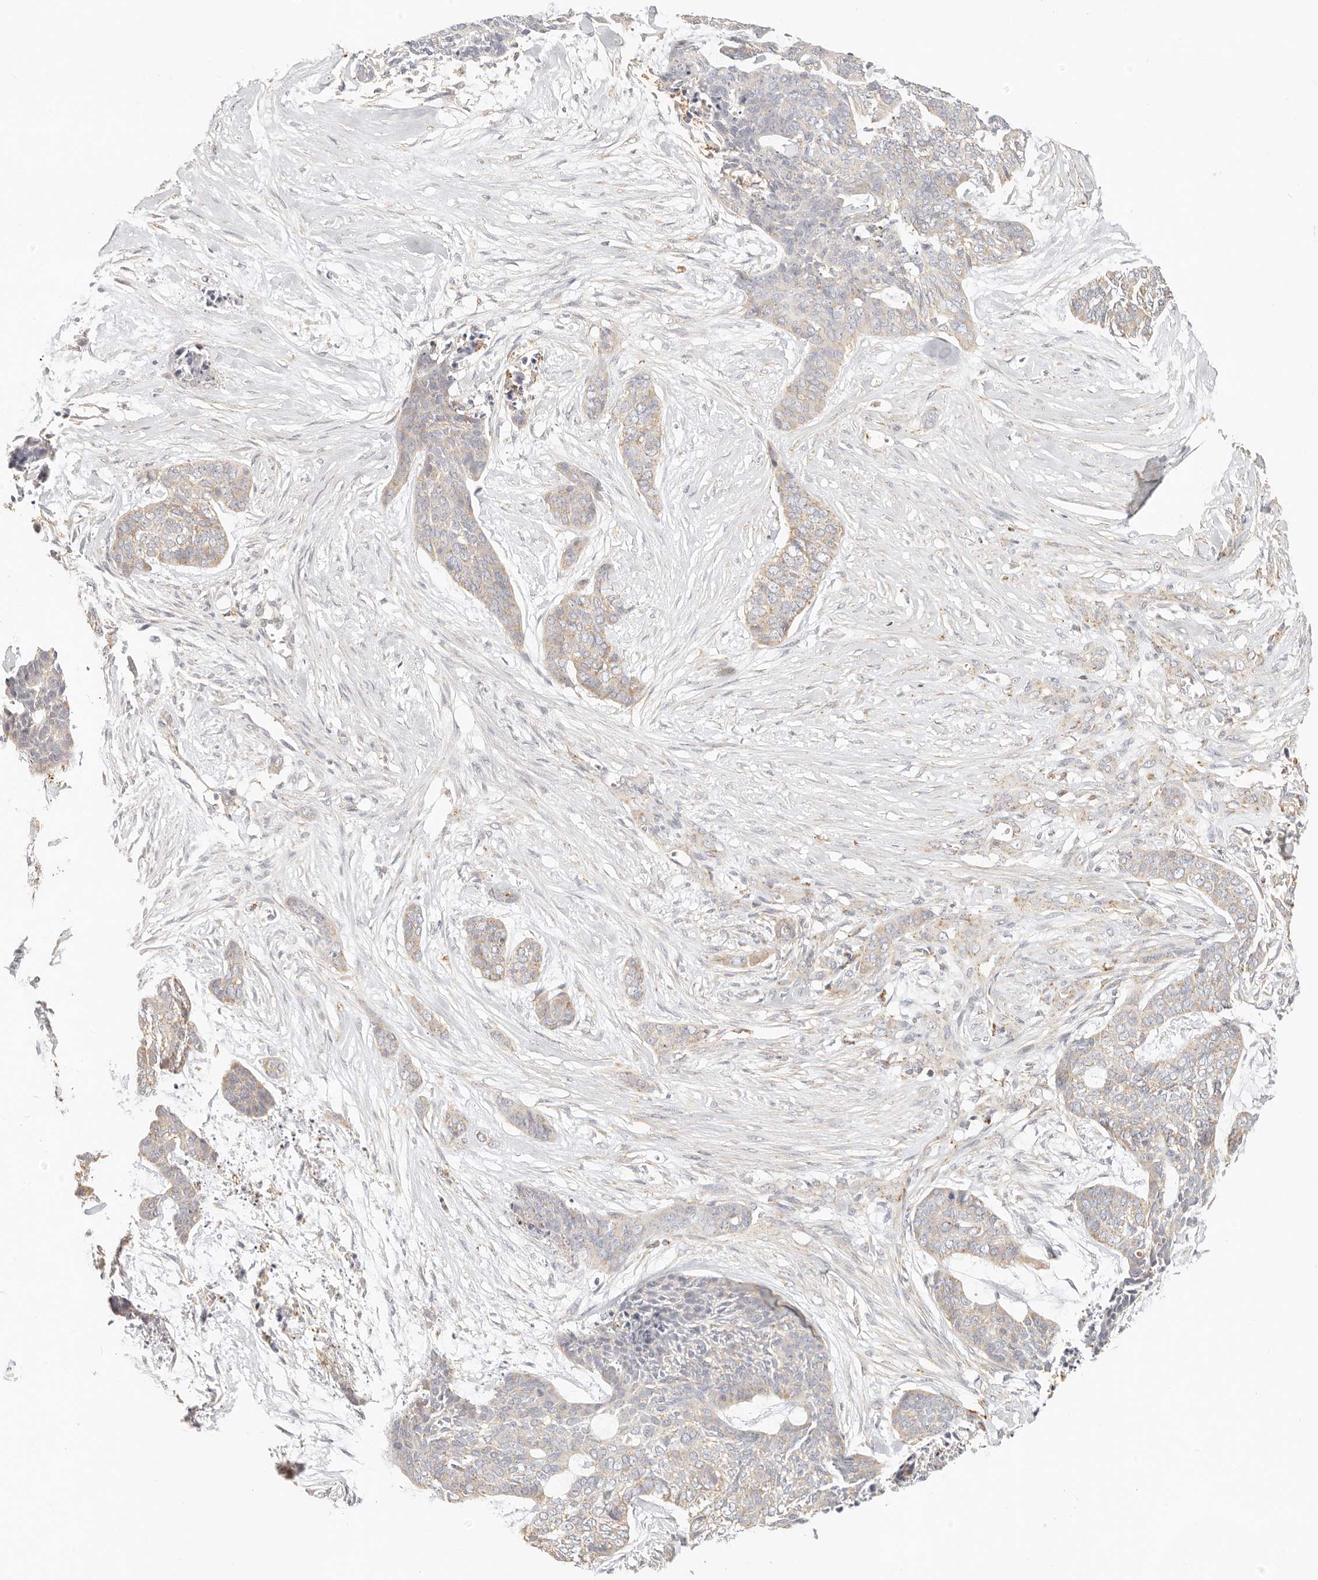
{"staining": {"intensity": "weak", "quantity": "<25%", "location": "cytoplasmic/membranous"}, "tissue": "skin cancer", "cell_type": "Tumor cells", "image_type": "cancer", "snomed": [{"axis": "morphology", "description": "Basal cell carcinoma"}, {"axis": "topography", "description": "Skin"}], "caption": "Skin cancer (basal cell carcinoma) was stained to show a protein in brown. There is no significant staining in tumor cells.", "gene": "CNMD", "patient": {"sex": "female", "age": 64}}